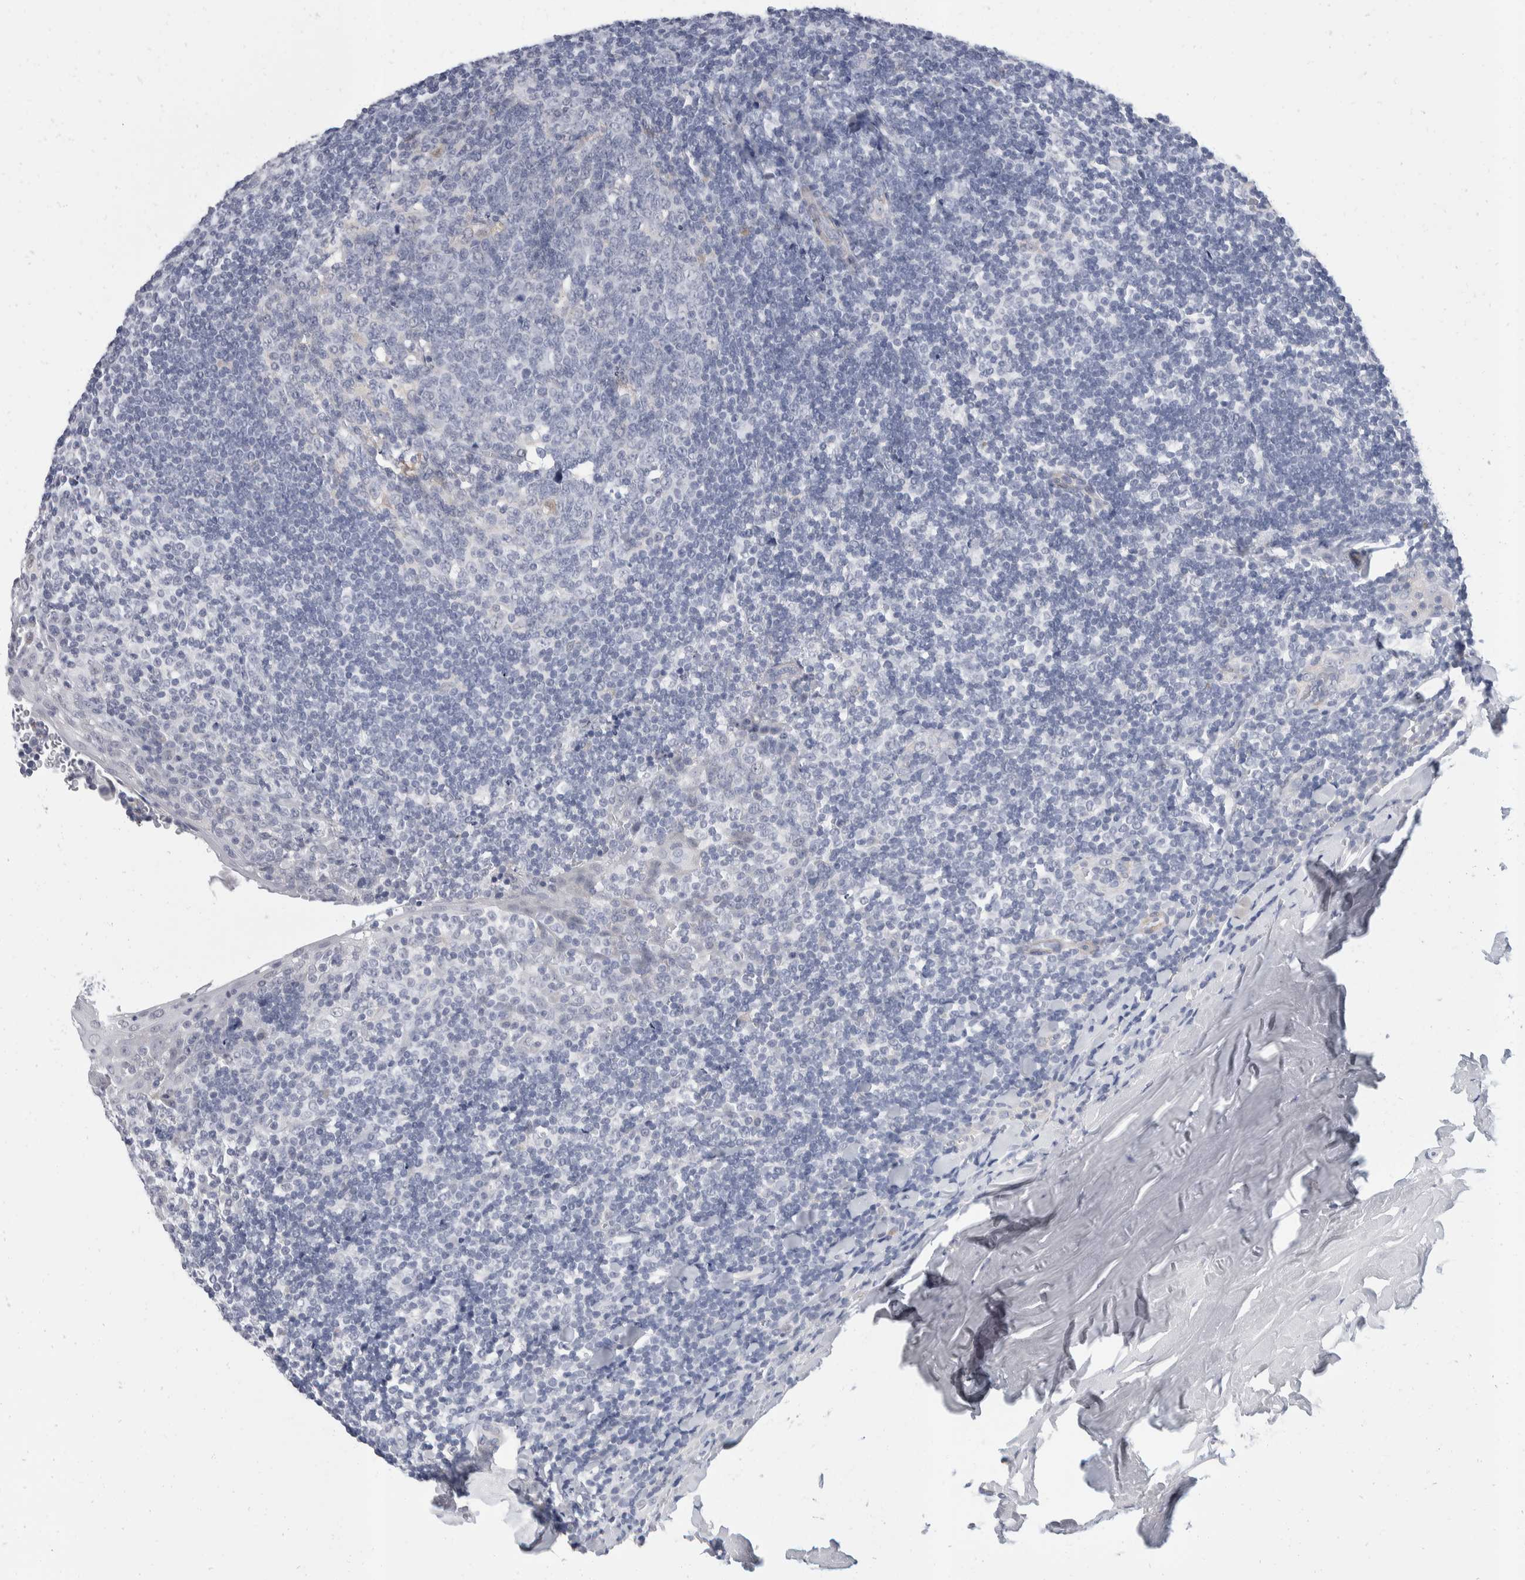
{"staining": {"intensity": "negative", "quantity": "none", "location": "none"}, "tissue": "tonsil", "cell_type": "Germinal center cells", "image_type": "normal", "snomed": [{"axis": "morphology", "description": "Normal tissue, NOS"}, {"axis": "topography", "description": "Tonsil"}], "caption": "IHC of benign human tonsil demonstrates no staining in germinal center cells.", "gene": "CATSPERD", "patient": {"sex": "male", "age": 37}}